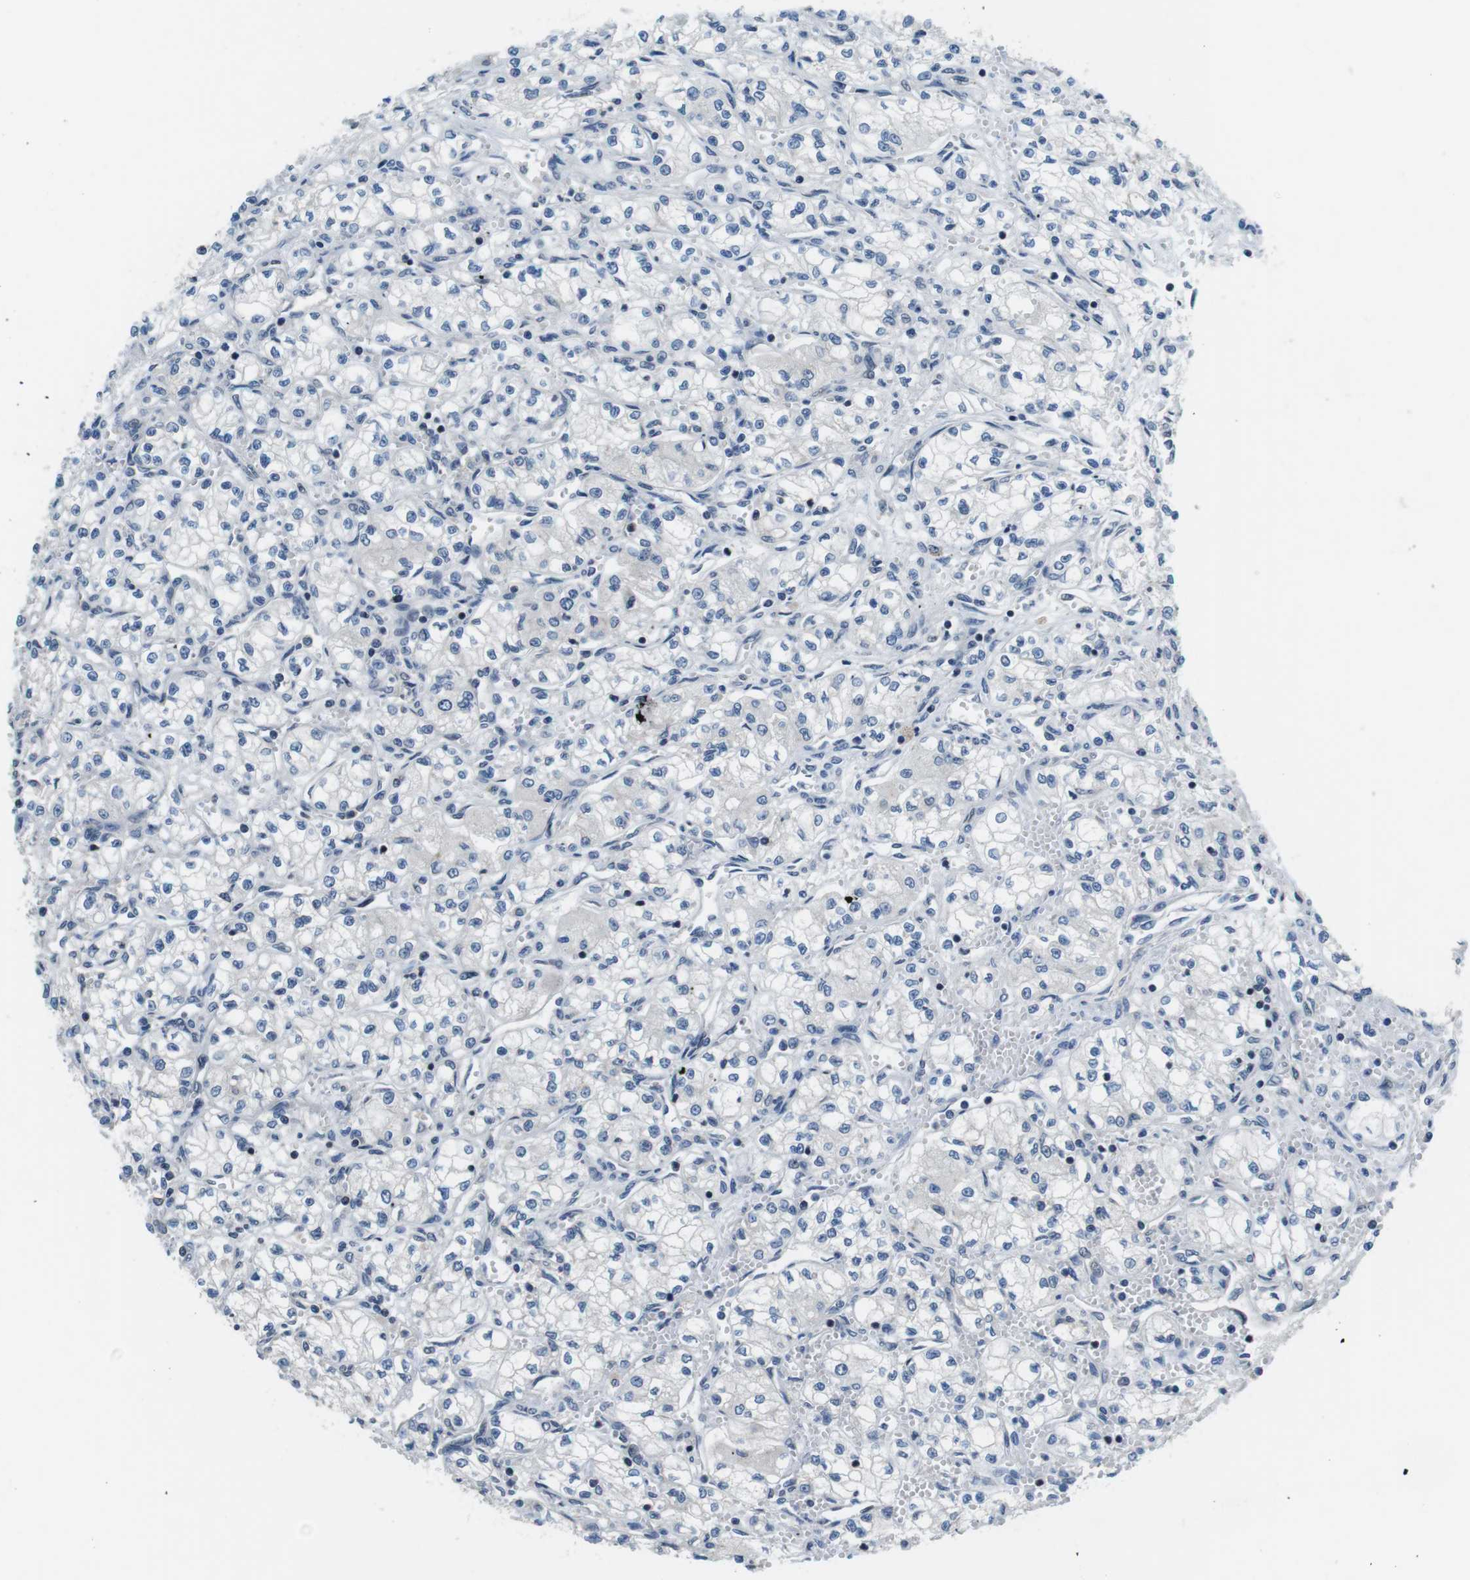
{"staining": {"intensity": "negative", "quantity": "none", "location": "none"}, "tissue": "renal cancer", "cell_type": "Tumor cells", "image_type": "cancer", "snomed": [{"axis": "morphology", "description": "Normal tissue, NOS"}, {"axis": "morphology", "description": "Adenocarcinoma, NOS"}, {"axis": "topography", "description": "Kidney"}], "caption": "Immunohistochemistry photomicrograph of human renal cancer (adenocarcinoma) stained for a protein (brown), which shows no staining in tumor cells.", "gene": "NEK4", "patient": {"sex": "male", "age": 59}}